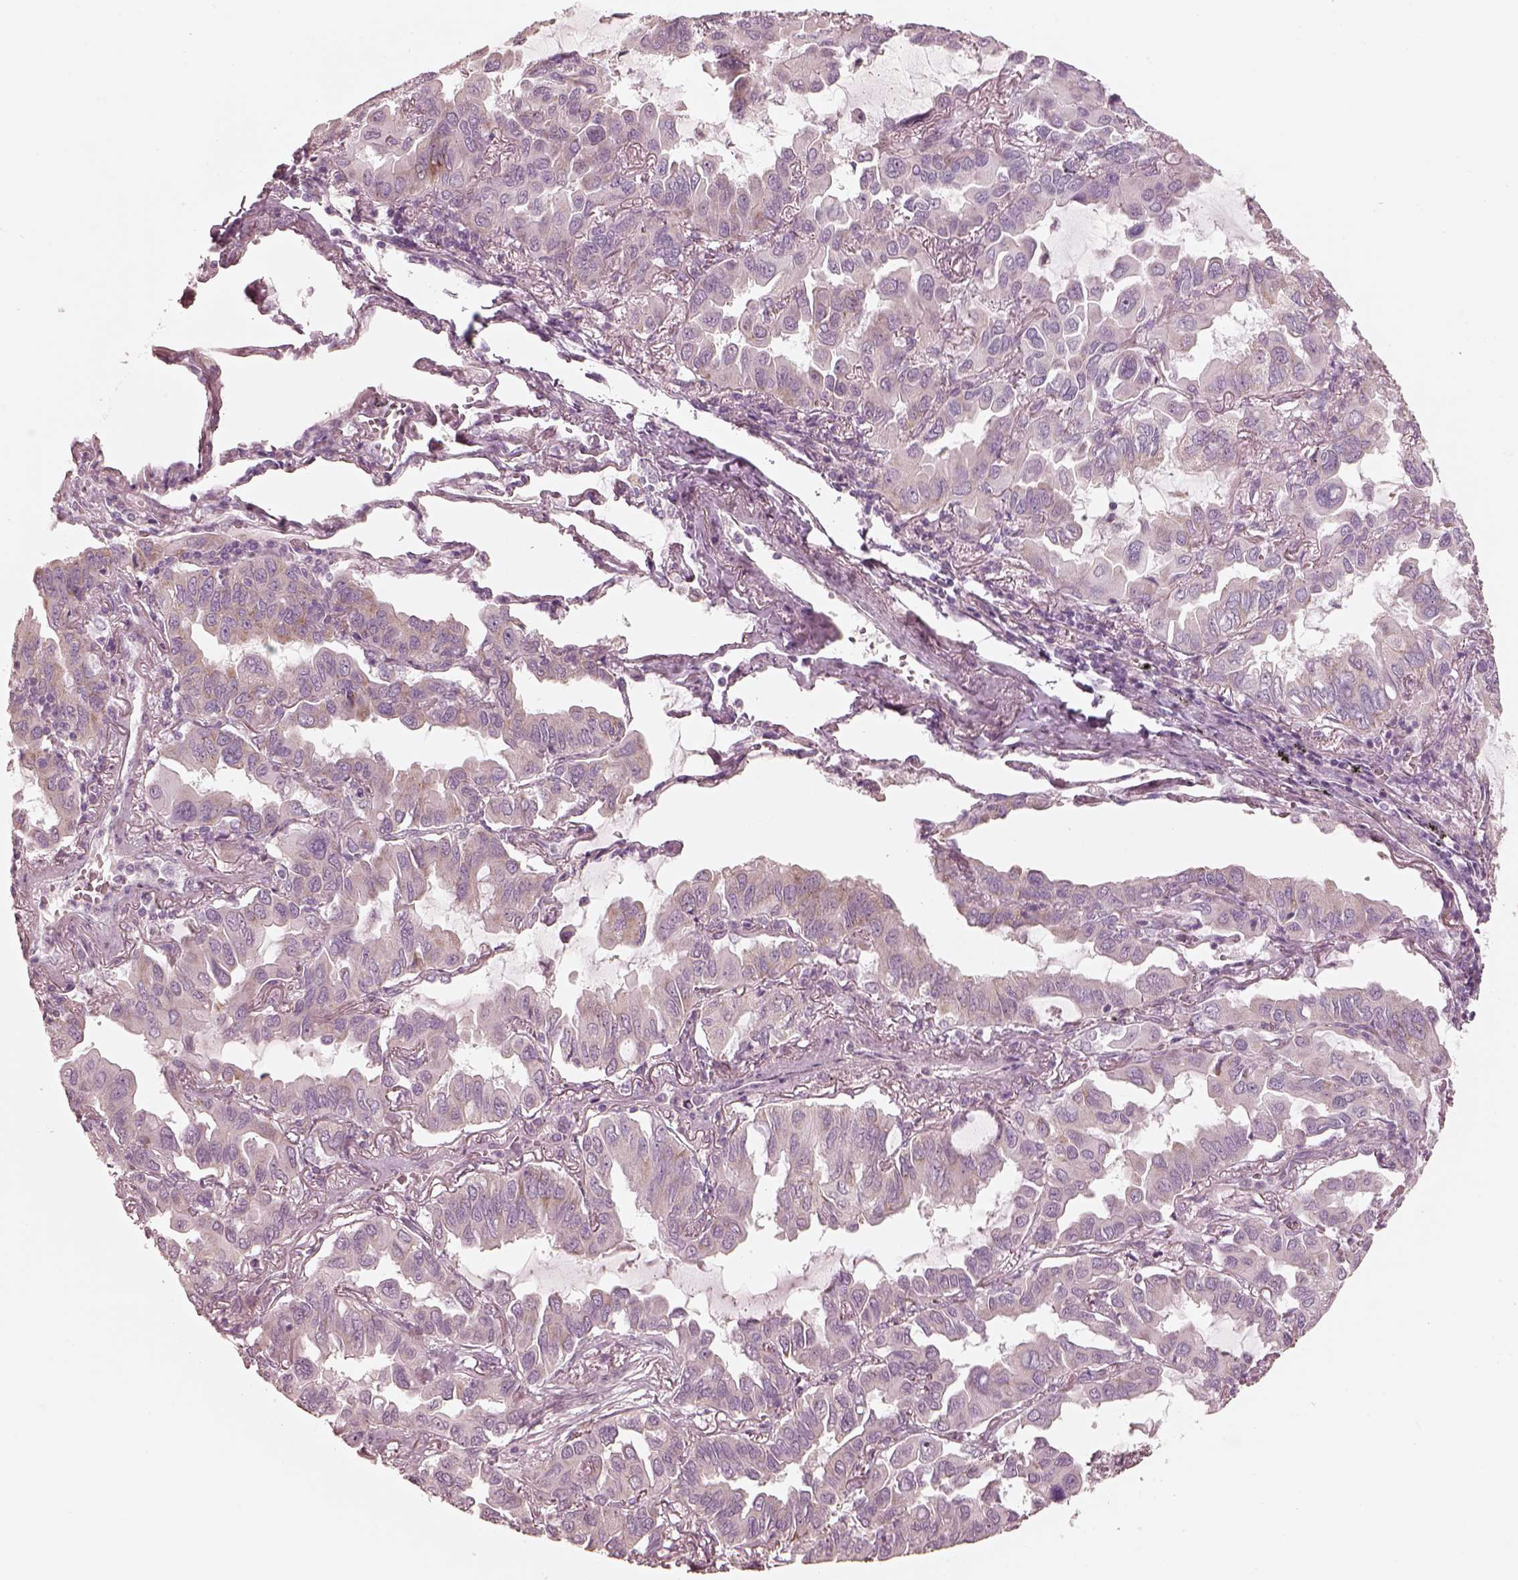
{"staining": {"intensity": "weak", "quantity": "<25%", "location": "cytoplasmic/membranous"}, "tissue": "lung cancer", "cell_type": "Tumor cells", "image_type": "cancer", "snomed": [{"axis": "morphology", "description": "Adenocarcinoma, NOS"}, {"axis": "topography", "description": "Lung"}], "caption": "High power microscopy micrograph of an IHC micrograph of lung adenocarcinoma, revealing no significant staining in tumor cells.", "gene": "RAB3C", "patient": {"sex": "male", "age": 64}}